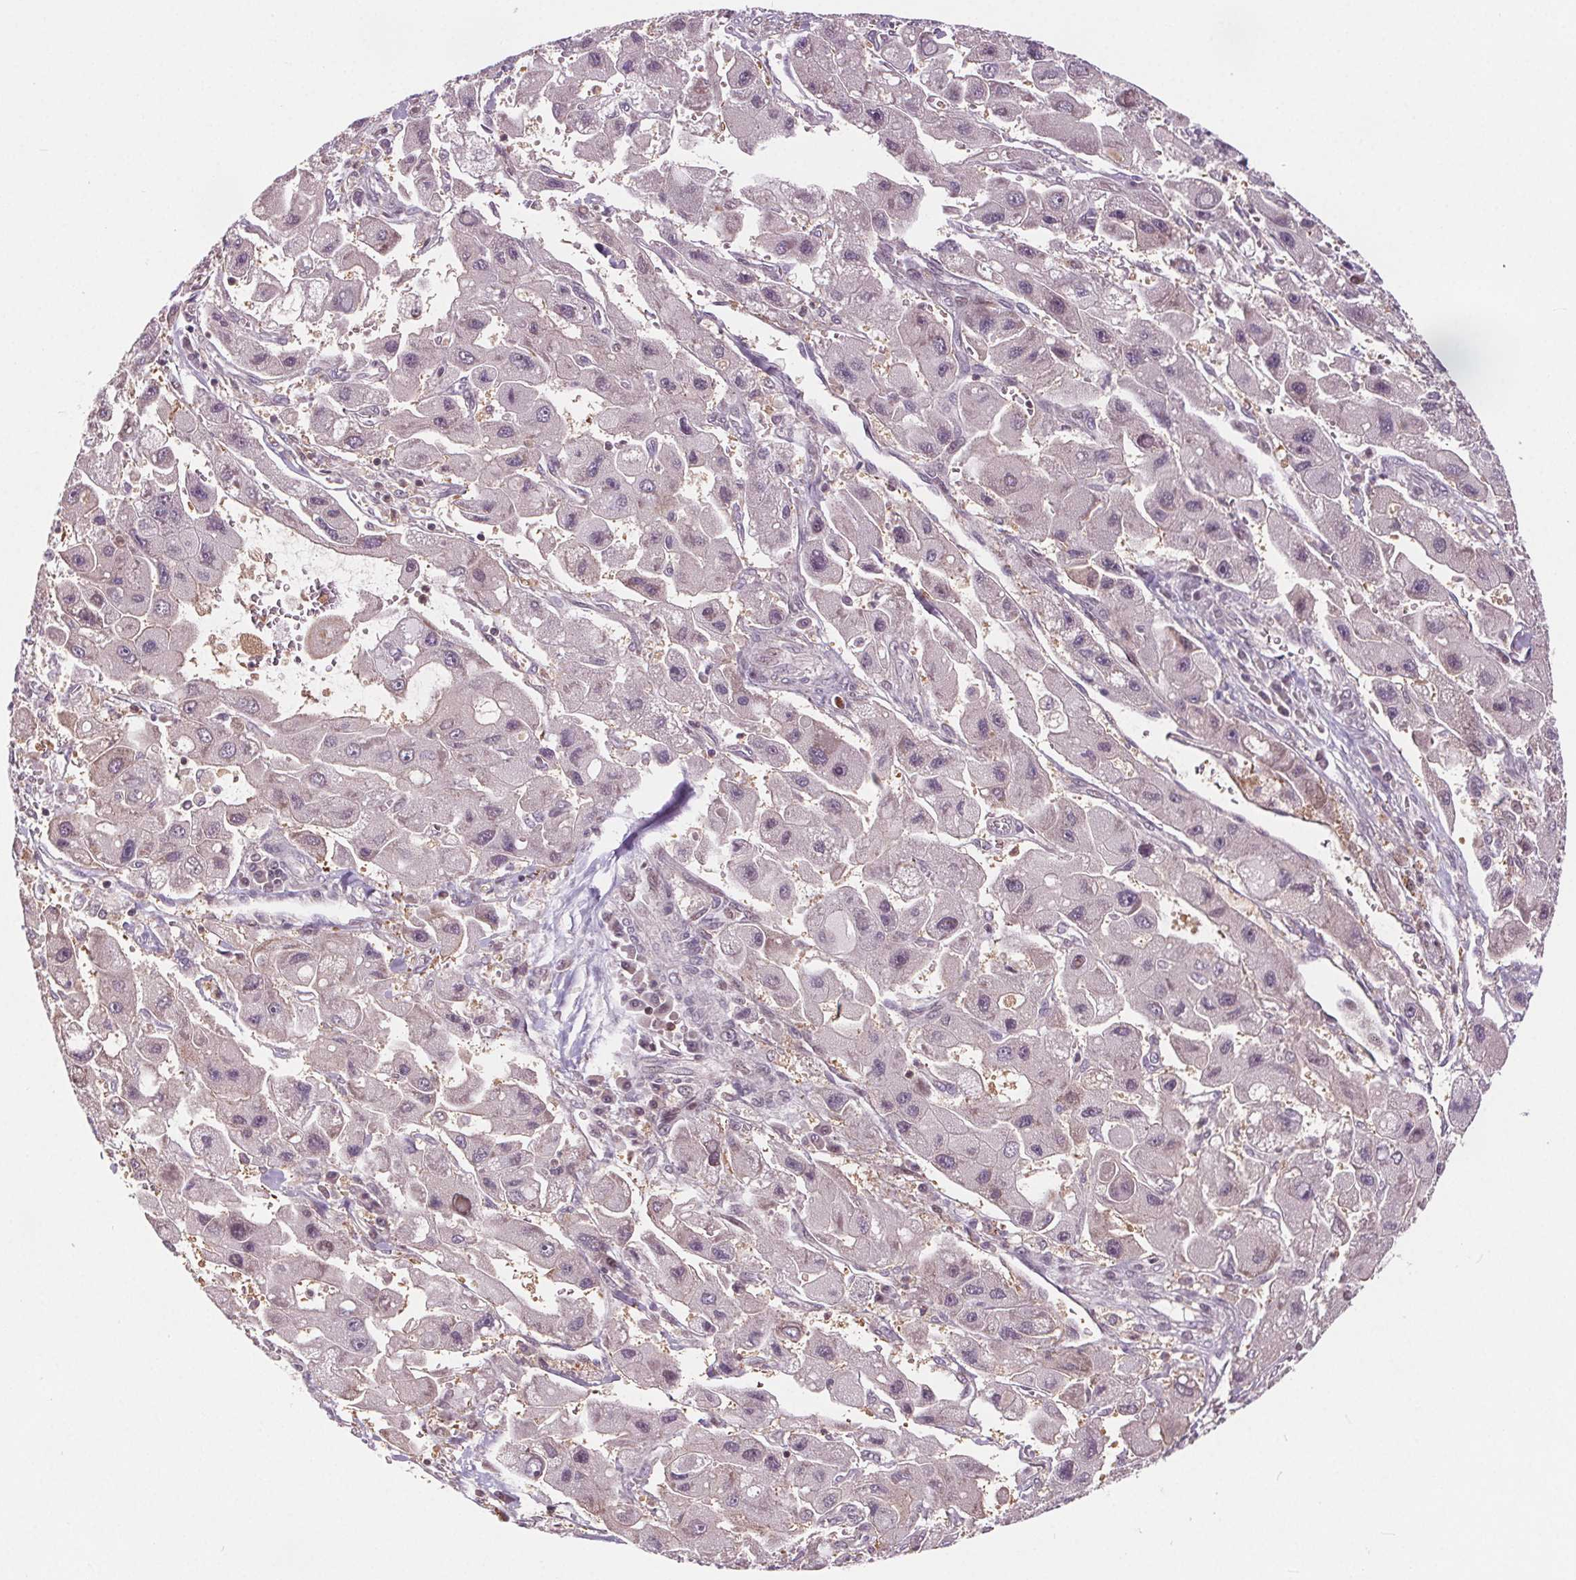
{"staining": {"intensity": "moderate", "quantity": "<25%", "location": "nuclear"}, "tissue": "liver cancer", "cell_type": "Tumor cells", "image_type": "cancer", "snomed": [{"axis": "morphology", "description": "Carcinoma, Hepatocellular, NOS"}, {"axis": "topography", "description": "Liver"}], "caption": "Human liver cancer (hepatocellular carcinoma) stained with a brown dye displays moderate nuclear positive expression in approximately <25% of tumor cells.", "gene": "HIF1AN", "patient": {"sex": "male", "age": 24}}